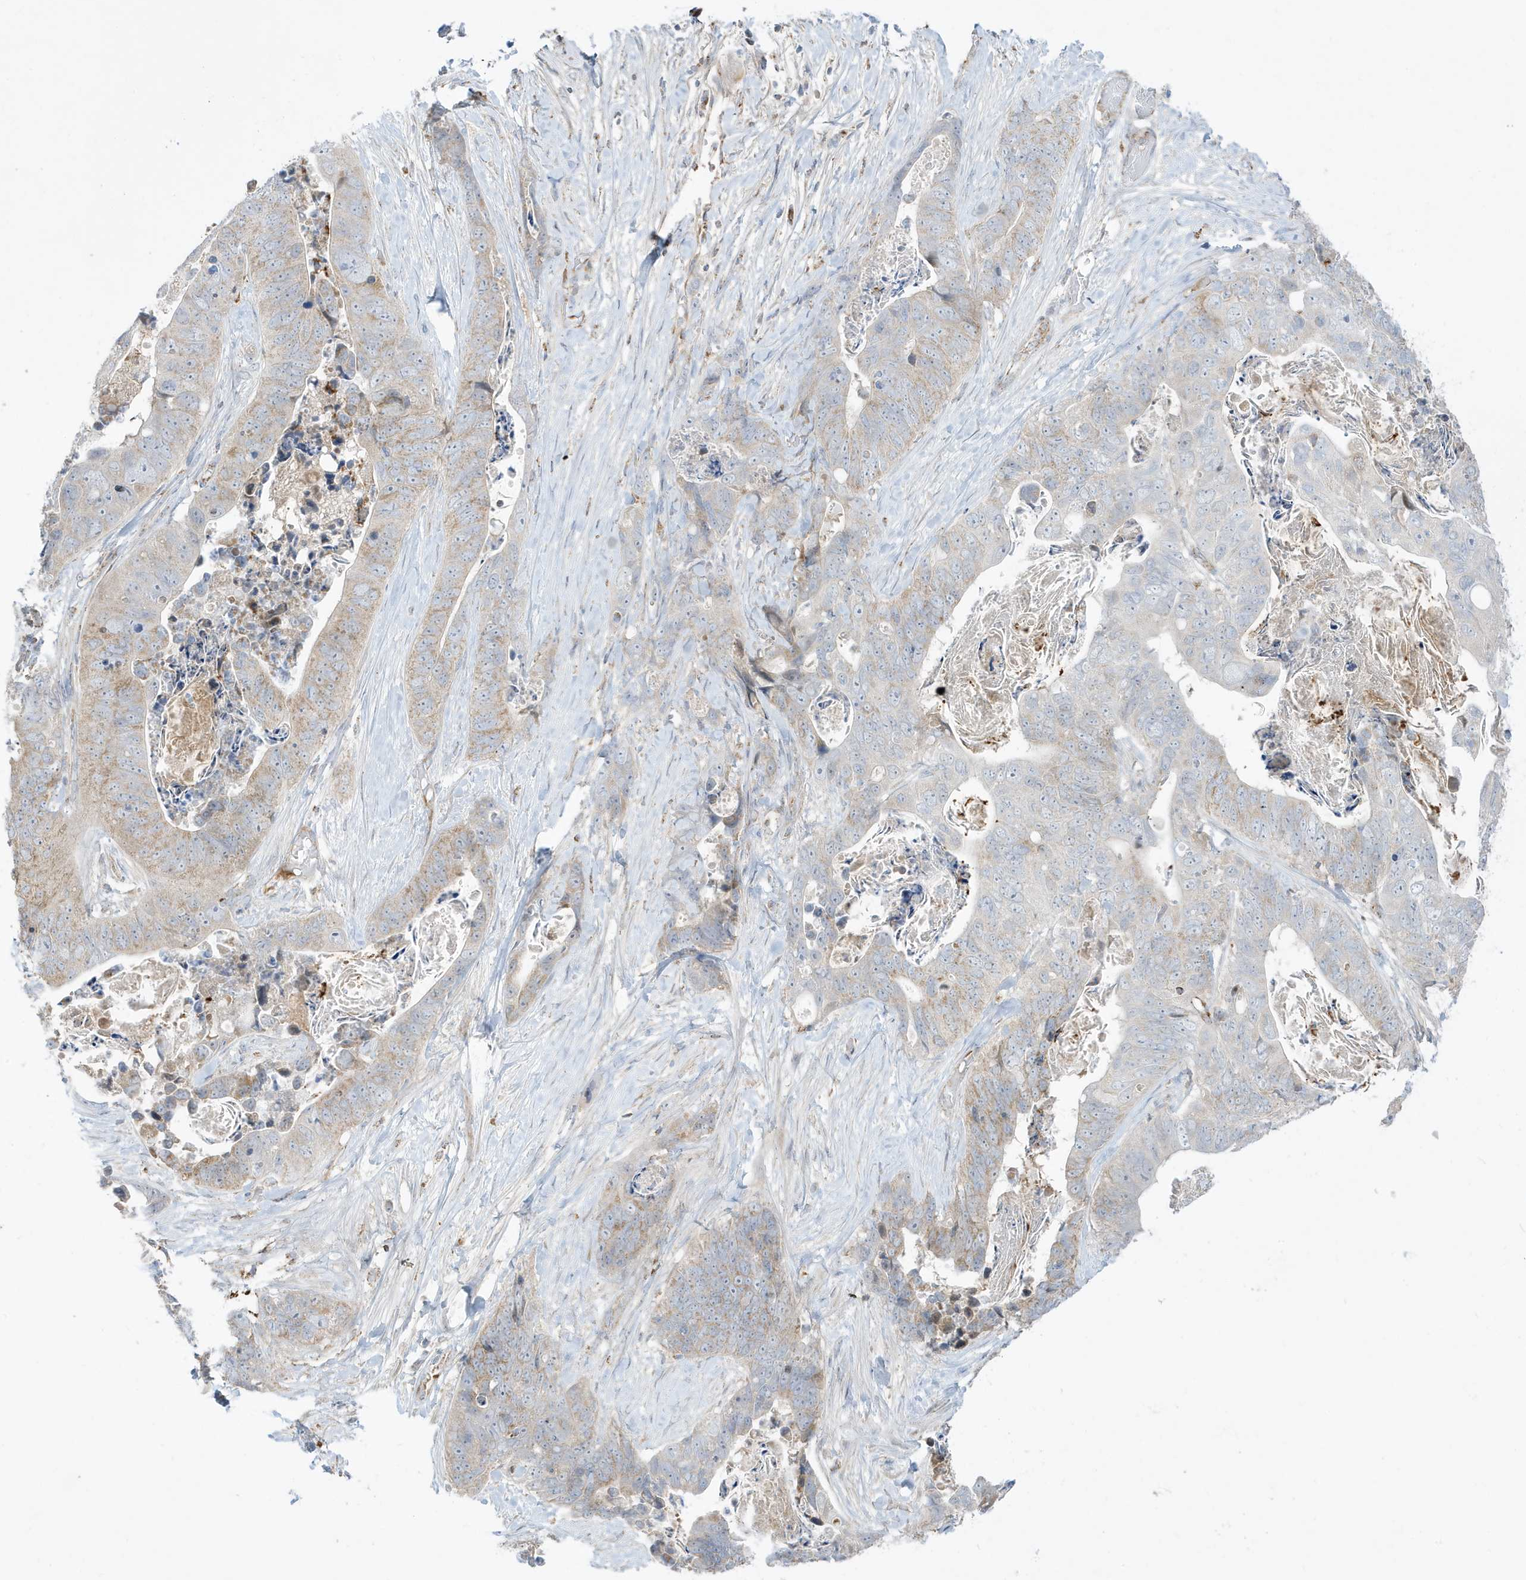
{"staining": {"intensity": "weak", "quantity": "25%-75%", "location": "cytoplasmic/membranous"}, "tissue": "stomach cancer", "cell_type": "Tumor cells", "image_type": "cancer", "snomed": [{"axis": "morphology", "description": "Adenocarcinoma, NOS"}, {"axis": "topography", "description": "Stomach"}], "caption": "Immunohistochemistry (IHC) histopathology image of neoplastic tissue: human stomach cancer stained using IHC displays low levels of weak protein expression localized specifically in the cytoplasmic/membranous of tumor cells, appearing as a cytoplasmic/membranous brown color.", "gene": "IFT57", "patient": {"sex": "female", "age": 89}}